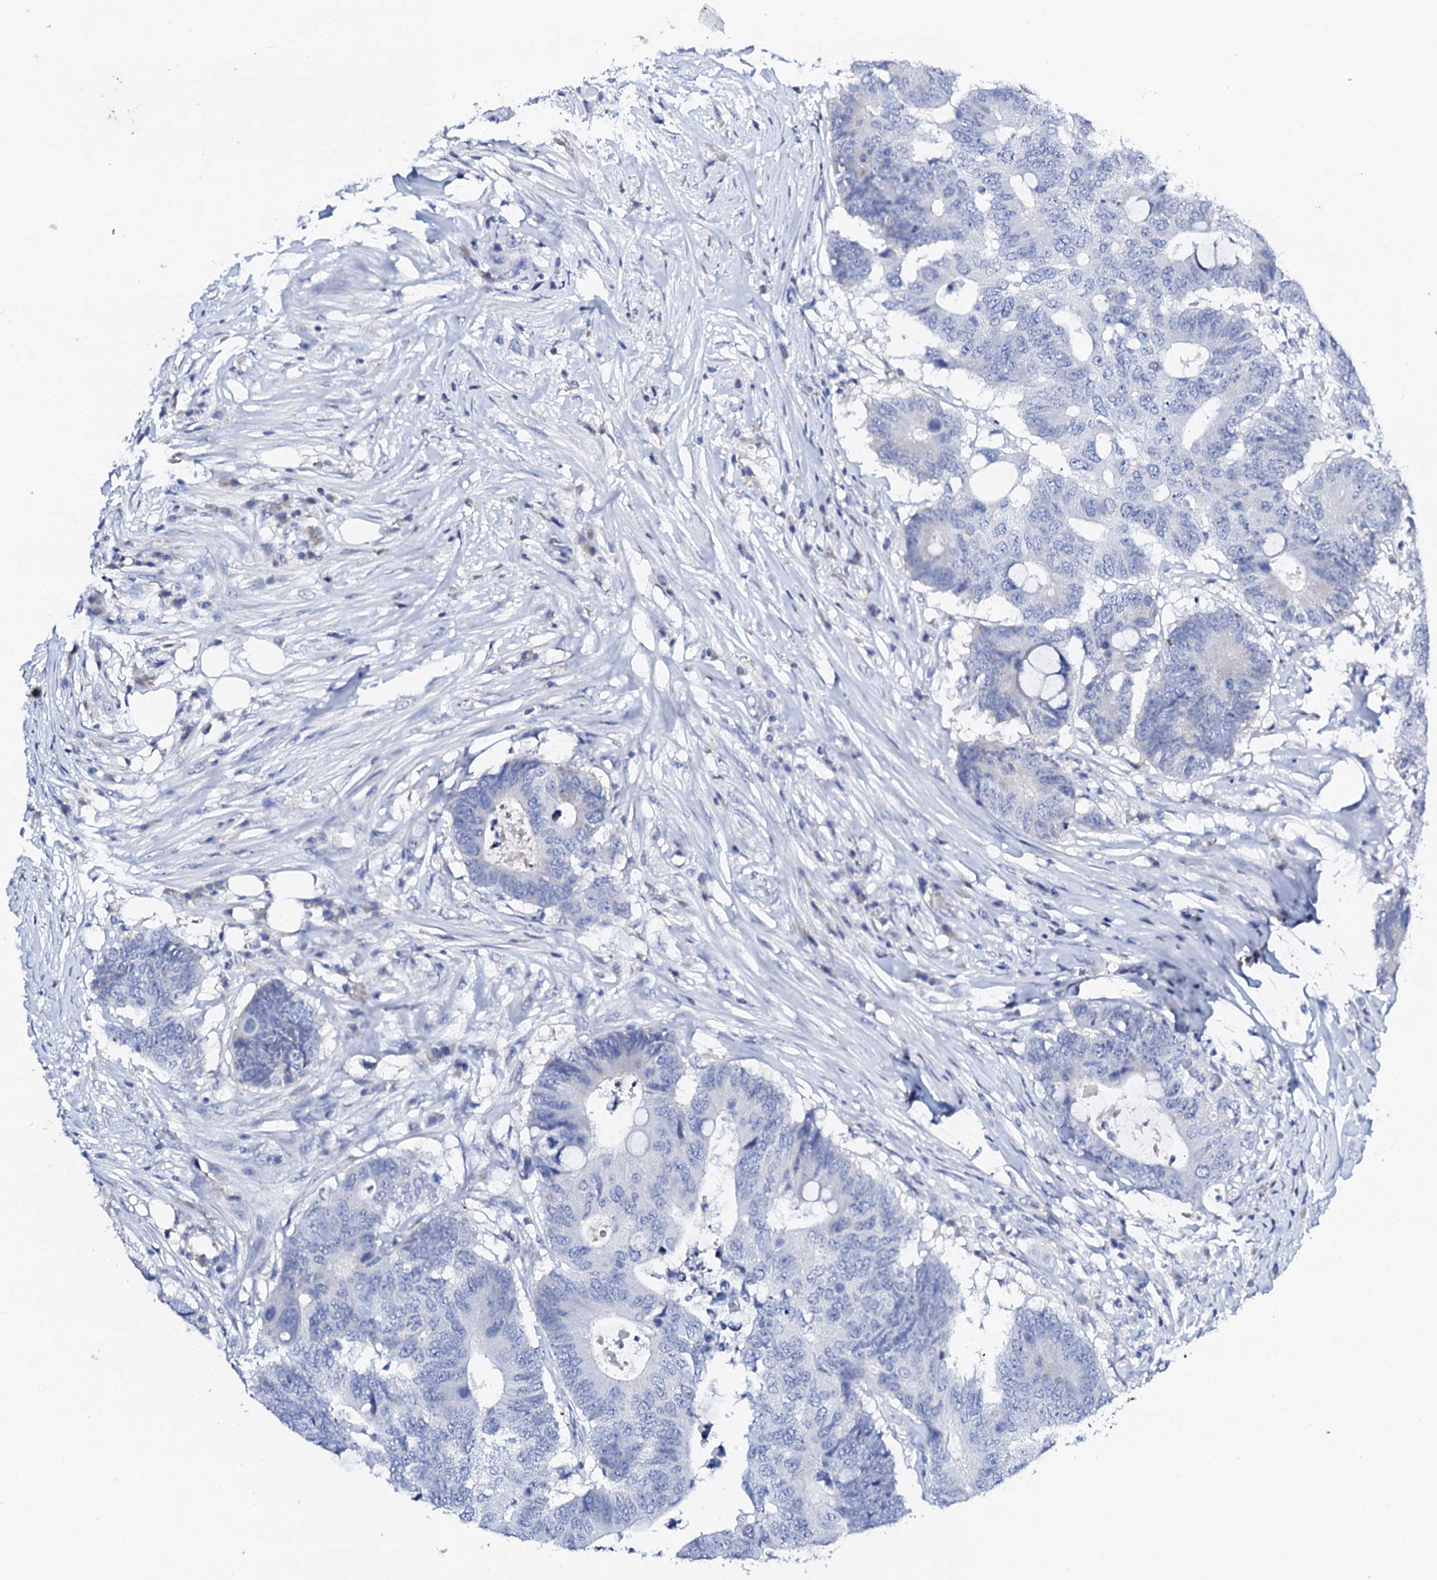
{"staining": {"intensity": "negative", "quantity": "none", "location": "none"}, "tissue": "colorectal cancer", "cell_type": "Tumor cells", "image_type": "cancer", "snomed": [{"axis": "morphology", "description": "Adenocarcinoma, NOS"}, {"axis": "topography", "description": "Colon"}], "caption": "A histopathology image of human colorectal cancer (adenocarcinoma) is negative for staining in tumor cells. (DAB immunohistochemistry visualized using brightfield microscopy, high magnification).", "gene": "FBXL16", "patient": {"sex": "male", "age": 71}}